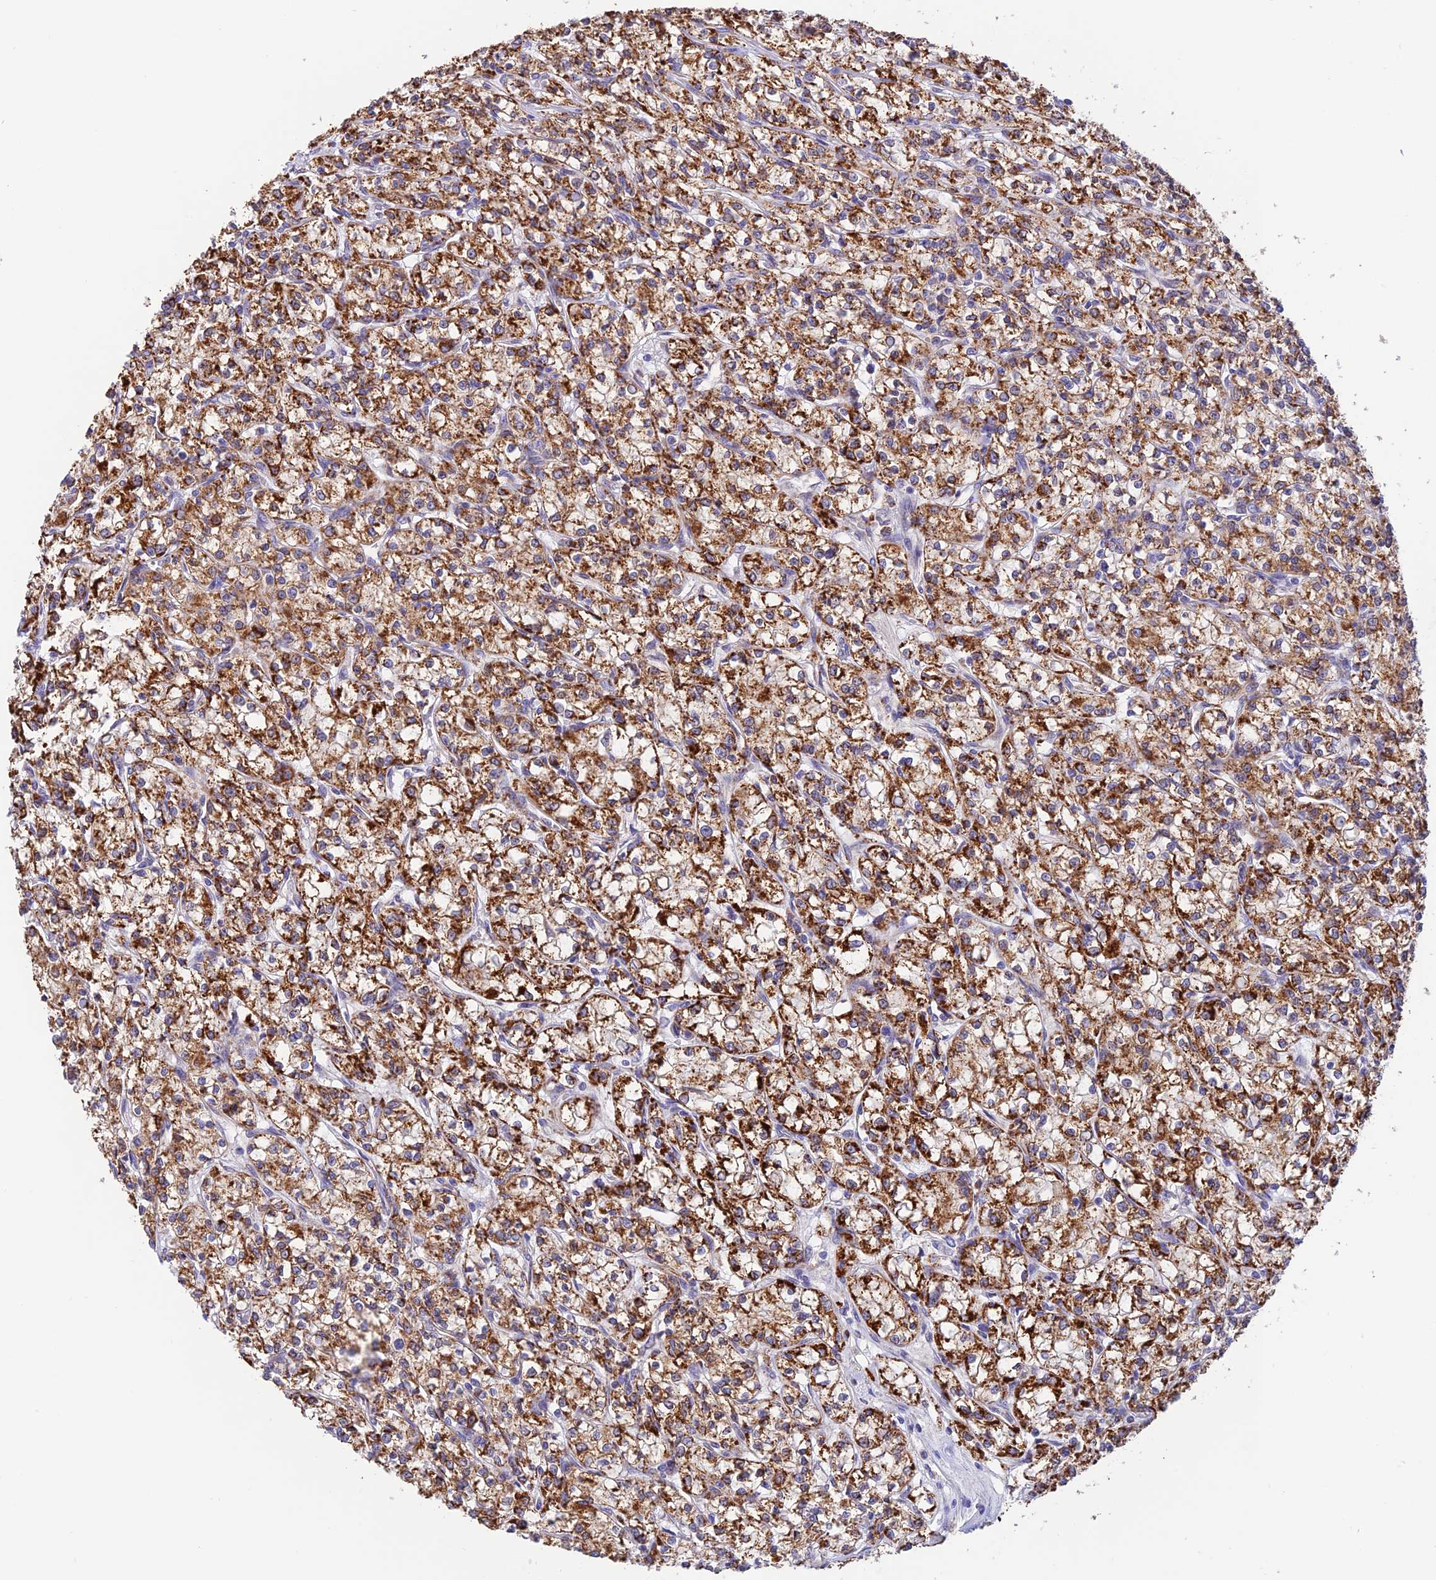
{"staining": {"intensity": "strong", "quantity": ">75%", "location": "cytoplasmic/membranous"}, "tissue": "renal cancer", "cell_type": "Tumor cells", "image_type": "cancer", "snomed": [{"axis": "morphology", "description": "Adenocarcinoma, NOS"}, {"axis": "topography", "description": "Kidney"}], "caption": "Protein staining by immunohistochemistry exhibits strong cytoplasmic/membranous staining in about >75% of tumor cells in renal cancer.", "gene": "VKORC1", "patient": {"sex": "female", "age": 59}}